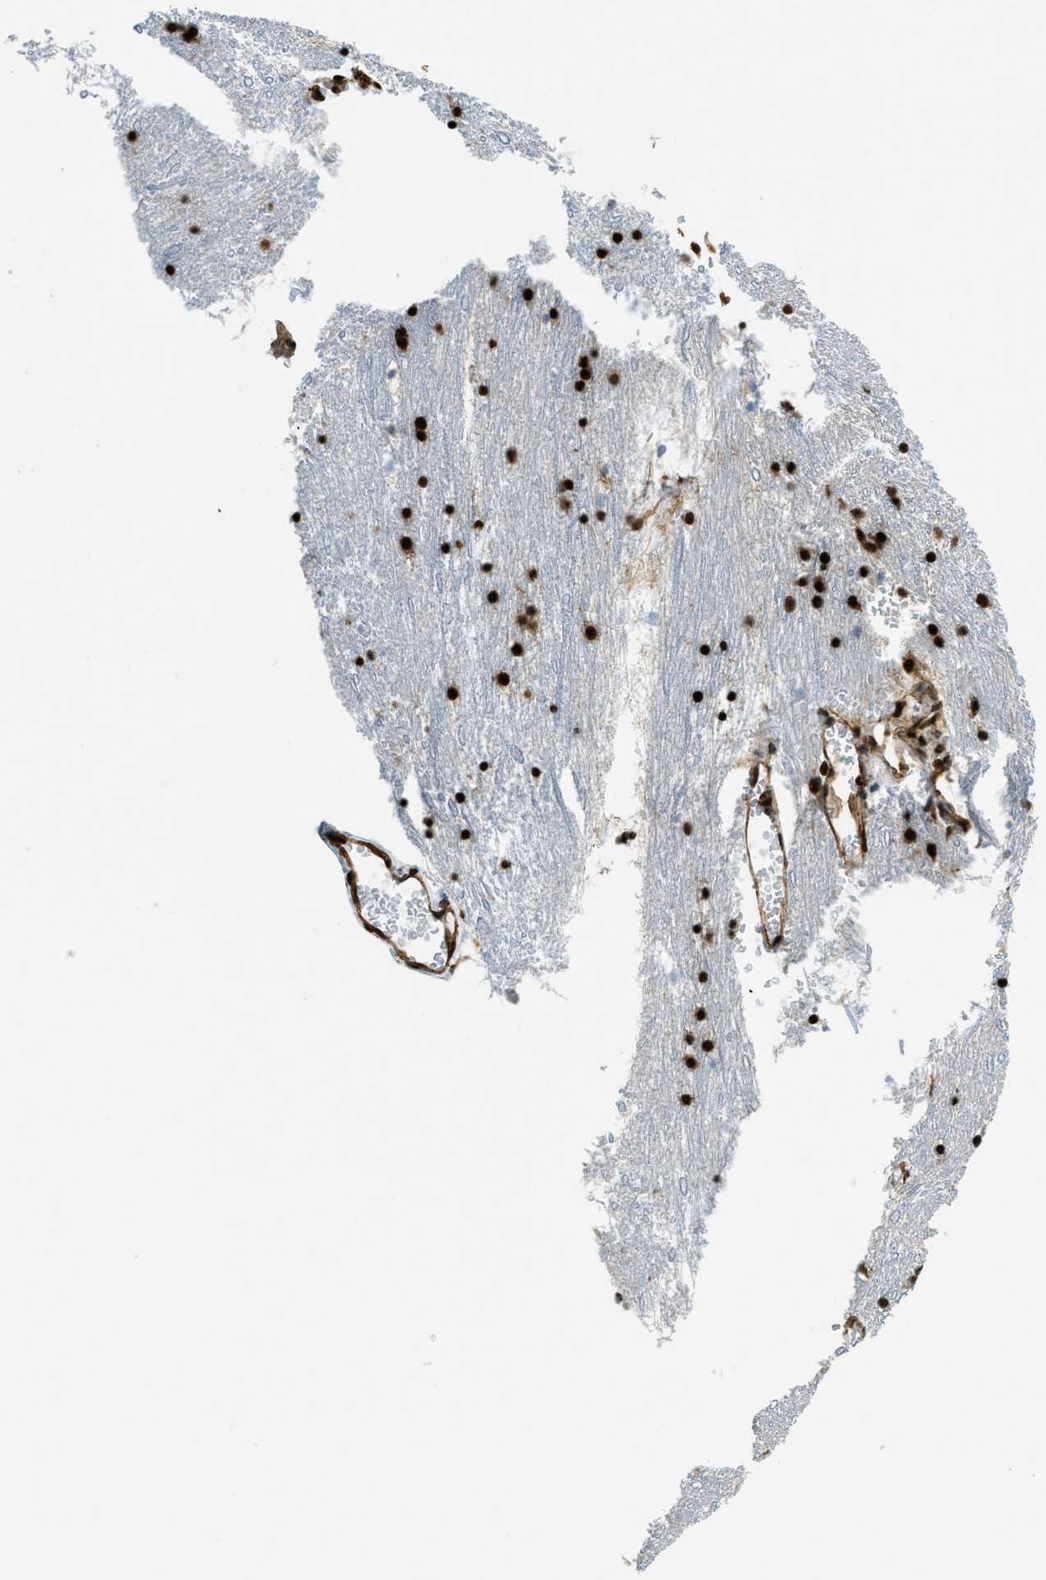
{"staining": {"intensity": "strong", "quantity": ">75%", "location": "cytoplasmic/membranous,nuclear"}, "tissue": "cerebral cortex", "cell_type": "Endothelial cells", "image_type": "normal", "snomed": [{"axis": "morphology", "description": "Normal tissue, NOS"}, {"axis": "topography", "description": "Cerebral cortex"}], "caption": "Cerebral cortex stained for a protein demonstrates strong cytoplasmic/membranous,nuclear positivity in endothelial cells. The staining was performed using DAB (3,3'-diaminobenzidine) to visualize the protein expression in brown, while the nuclei were stained in blue with hematoxylin (Magnification: 20x).", "gene": "ZFR", "patient": {"sex": "male", "age": 45}}